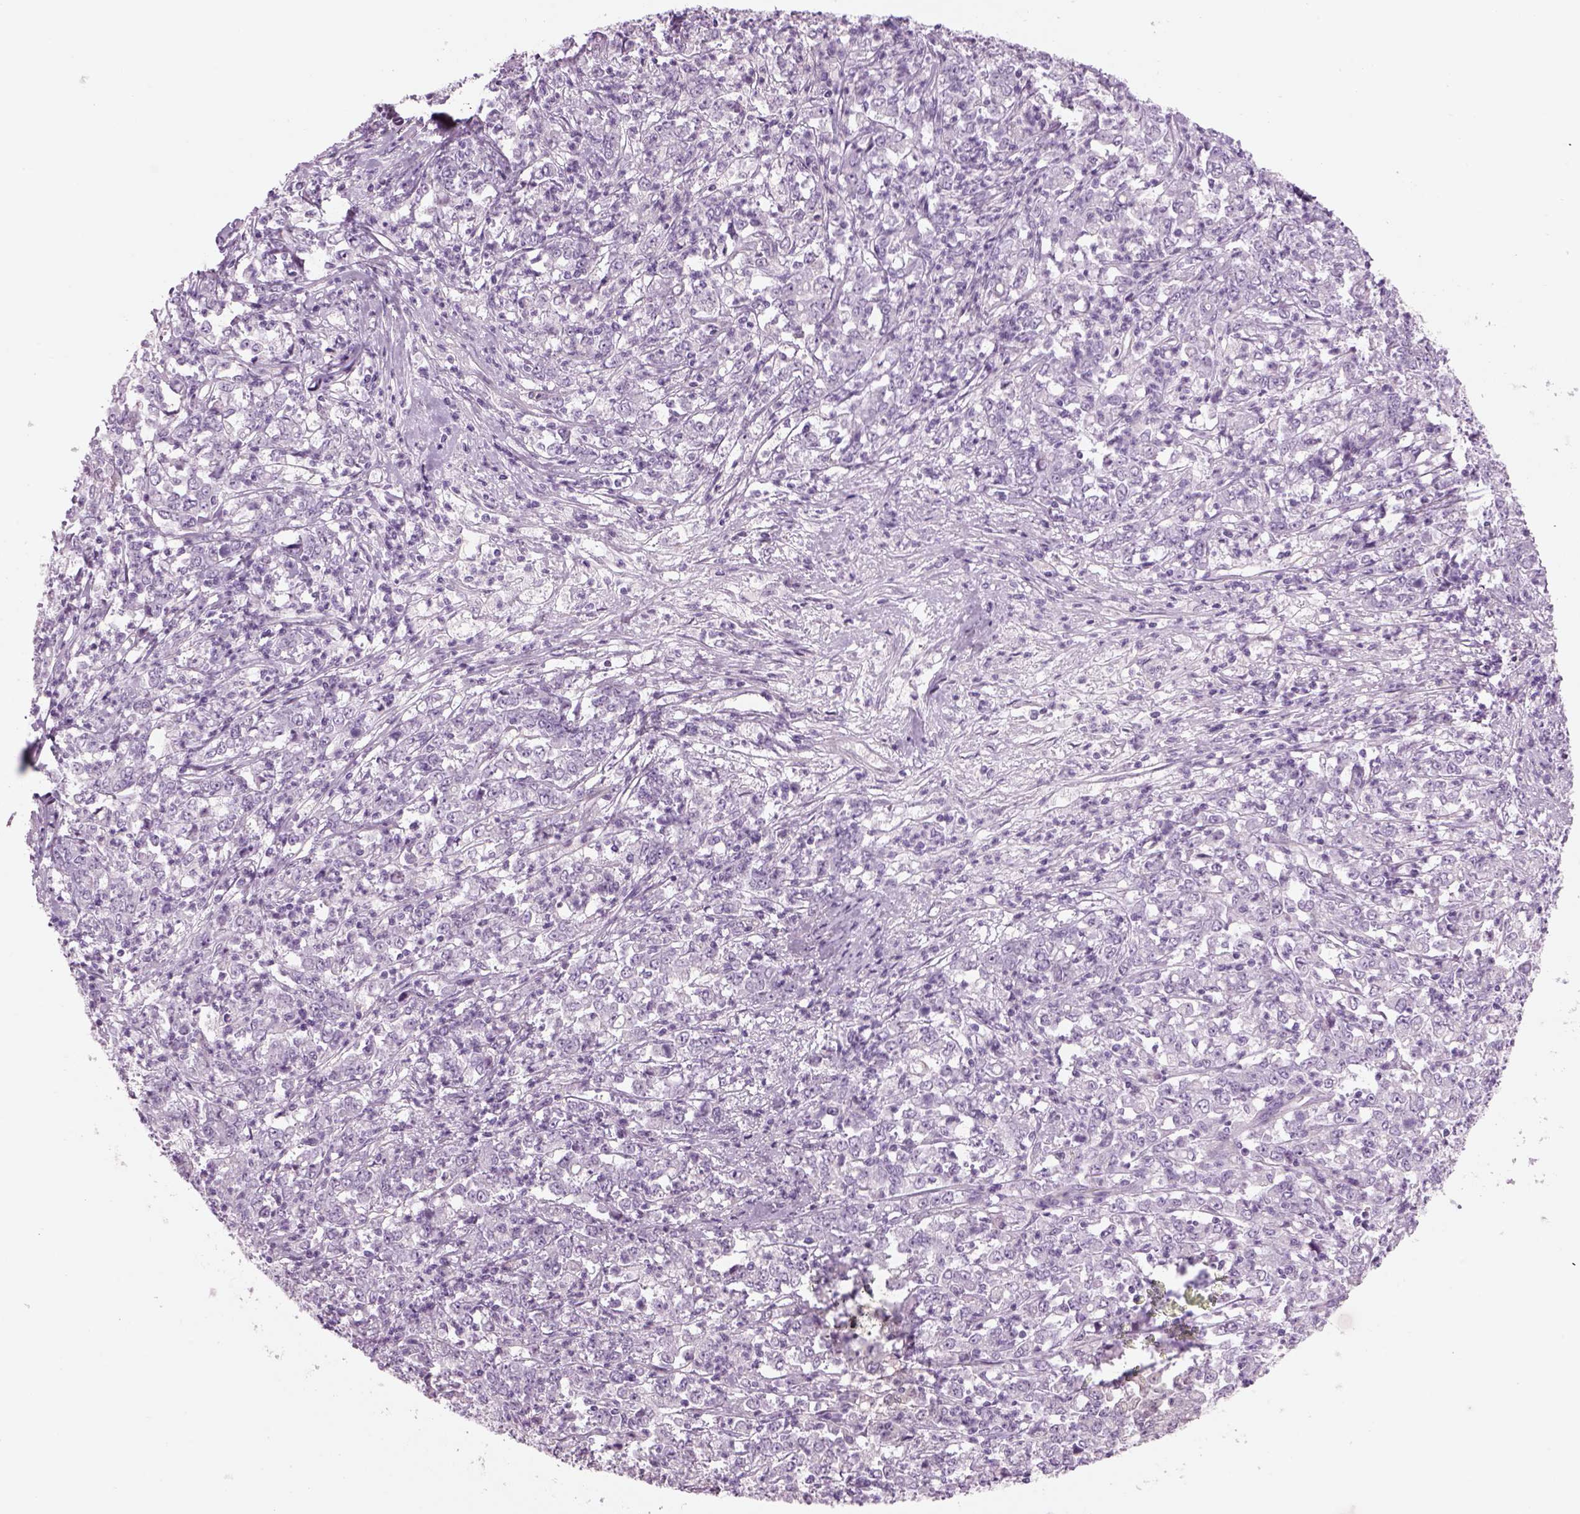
{"staining": {"intensity": "negative", "quantity": "none", "location": "none"}, "tissue": "stomach cancer", "cell_type": "Tumor cells", "image_type": "cancer", "snomed": [{"axis": "morphology", "description": "Adenocarcinoma, NOS"}, {"axis": "topography", "description": "Stomach, lower"}], "caption": "Immunohistochemical staining of stomach cancer shows no significant positivity in tumor cells.", "gene": "GAS2L2", "patient": {"sex": "female", "age": 71}}